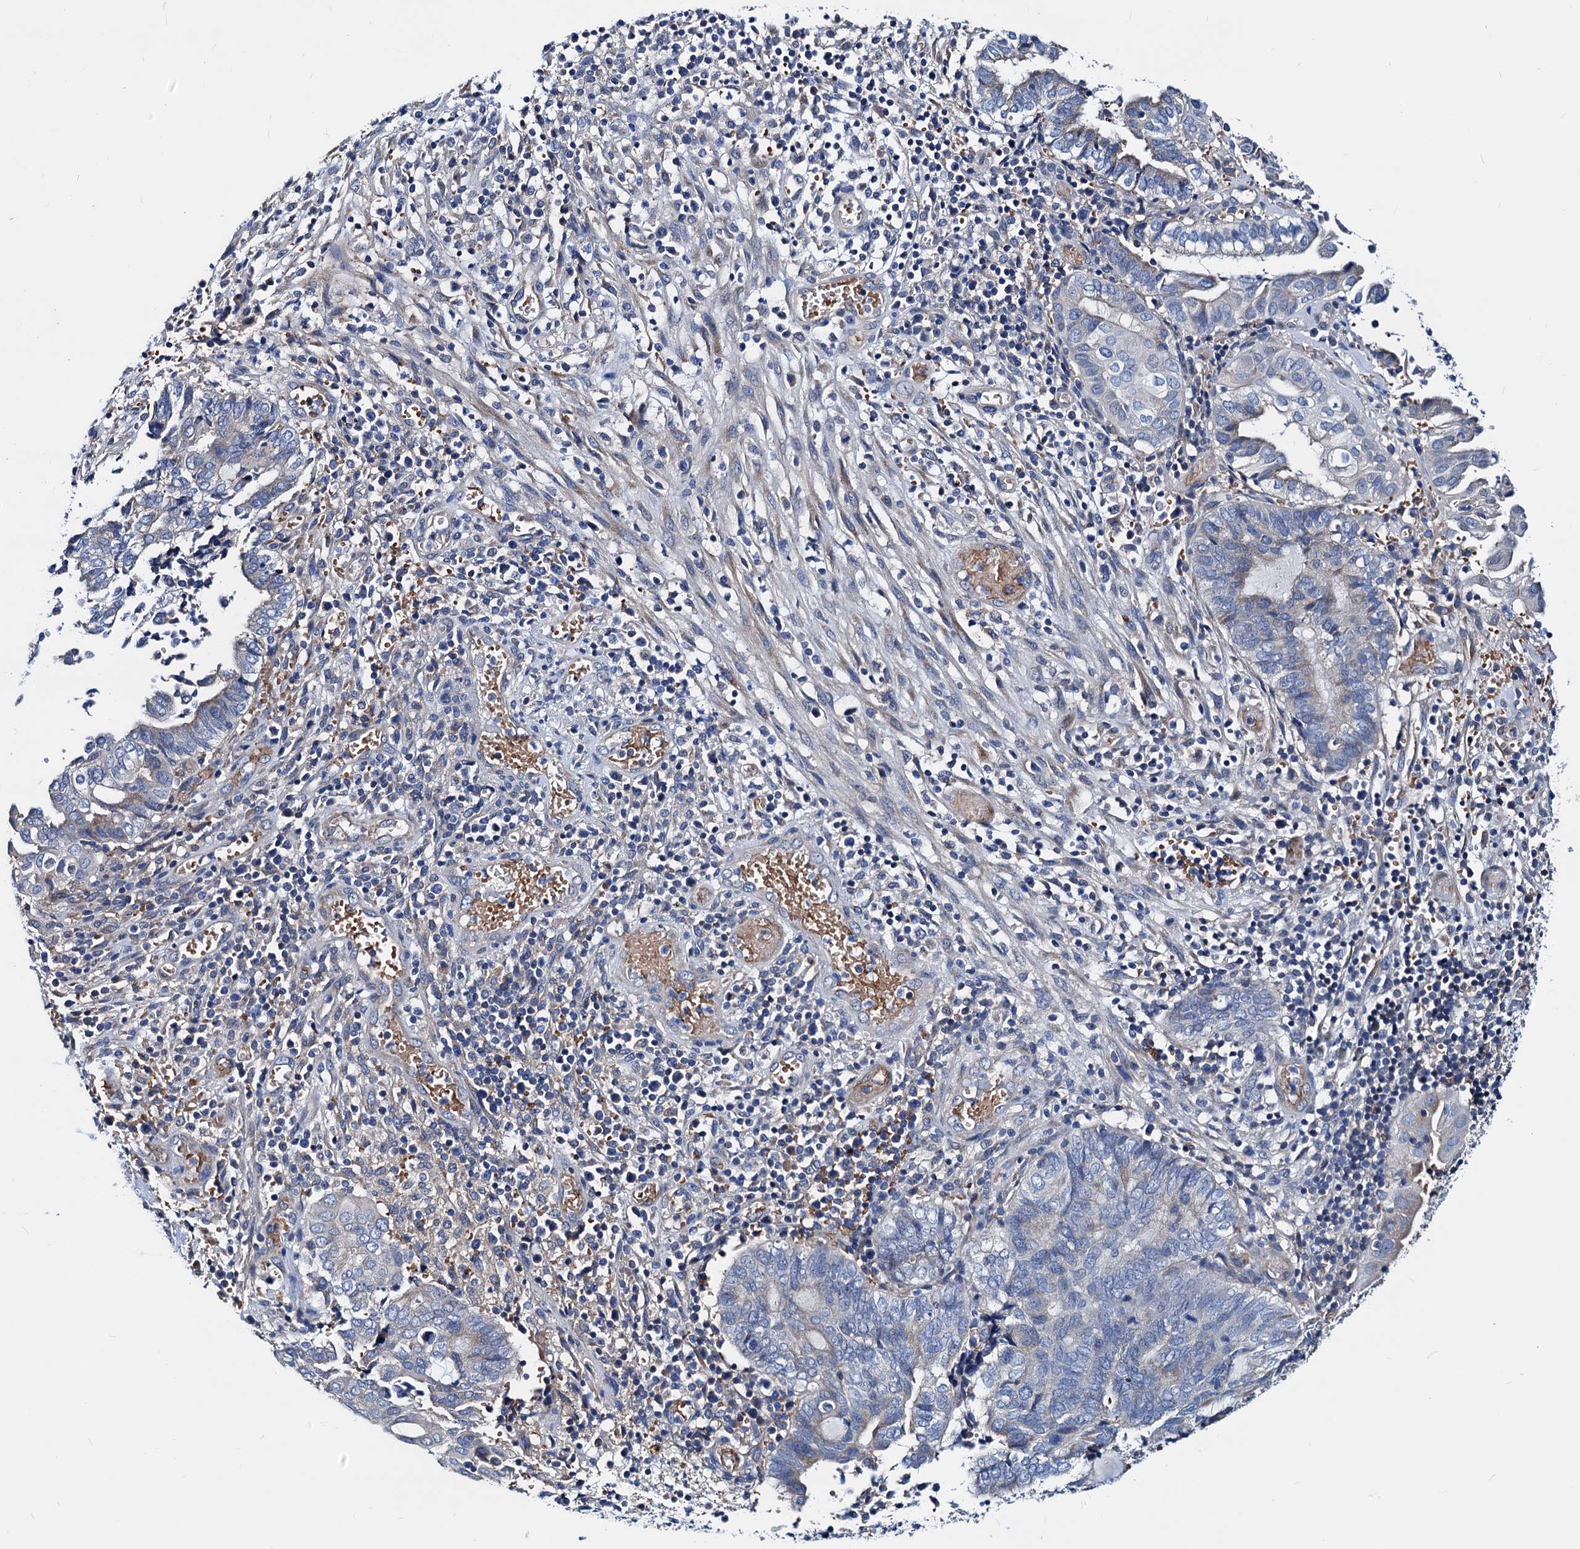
{"staining": {"intensity": "negative", "quantity": "none", "location": "none"}, "tissue": "endometrial cancer", "cell_type": "Tumor cells", "image_type": "cancer", "snomed": [{"axis": "morphology", "description": "Adenocarcinoma, NOS"}, {"axis": "topography", "description": "Uterus"}, {"axis": "topography", "description": "Endometrium"}], "caption": "Photomicrograph shows no protein staining in tumor cells of adenocarcinoma (endometrial) tissue.", "gene": "GCOM1", "patient": {"sex": "female", "age": 70}}